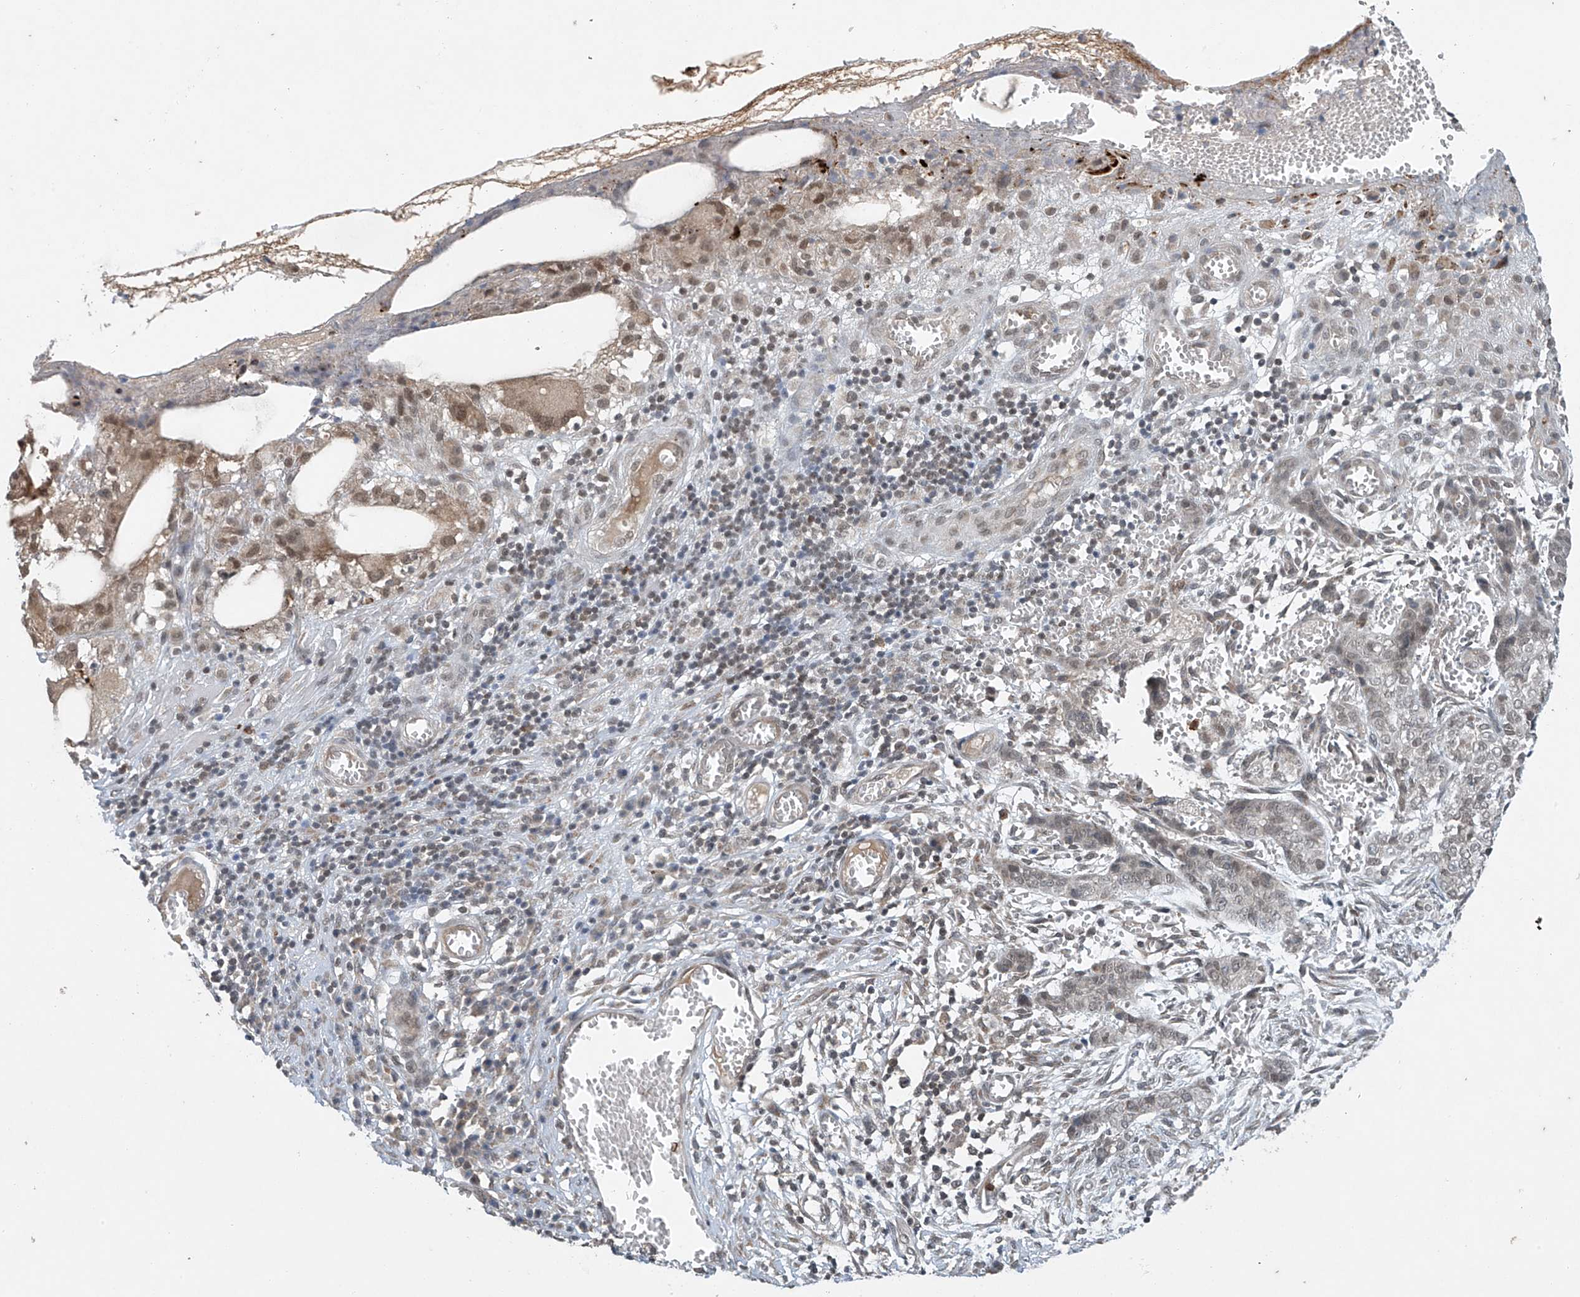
{"staining": {"intensity": "weak", "quantity": "25%-75%", "location": "nuclear"}, "tissue": "skin cancer", "cell_type": "Tumor cells", "image_type": "cancer", "snomed": [{"axis": "morphology", "description": "Basal cell carcinoma"}, {"axis": "topography", "description": "Skin"}], "caption": "A brown stain highlights weak nuclear staining of a protein in human skin cancer (basal cell carcinoma) tumor cells. The protein of interest is stained brown, and the nuclei are stained in blue (DAB IHC with brightfield microscopy, high magnification).", "gene": "TAF8", "patient": {"sex": "female", "age": 64}}